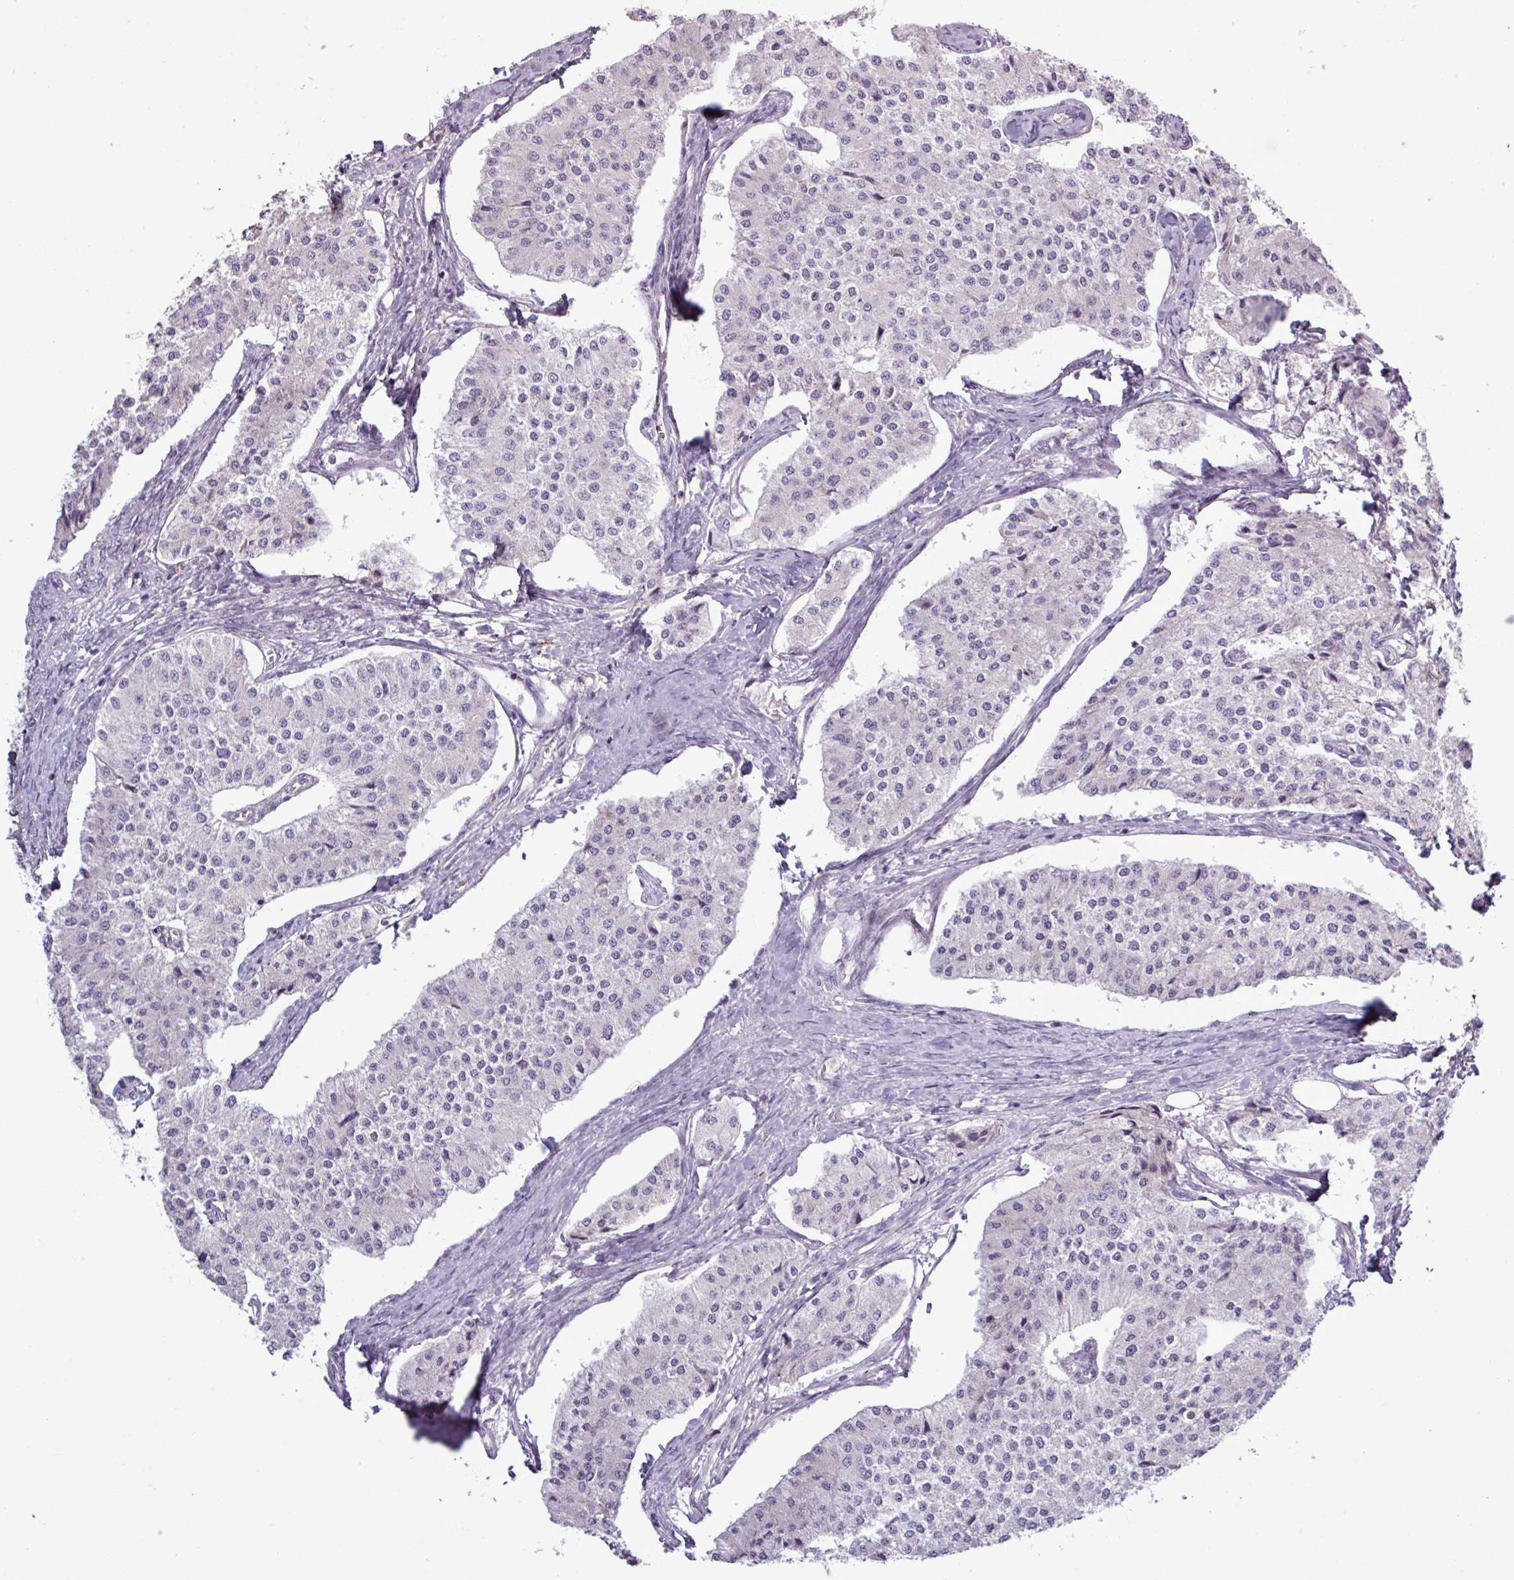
{"staining": {"intensity": "negative", "quantity": "none", "location": "none"}, "tissue": "carcinoid", "cell_type": "Tumor cells", "image_type": "cancer", "snomed": [{"axis": "morphology", "description": "Carcinoid, malignant, NOS"}, {"axis": "topography", "description": "Colon"}], "caption": "A high-resolution image shows immunohistochemistry staining of carcinoid, which reveals no significant positivity in tumor cells.", "gene": "C4B", "patient": {"sex": "female", "age": 52}}